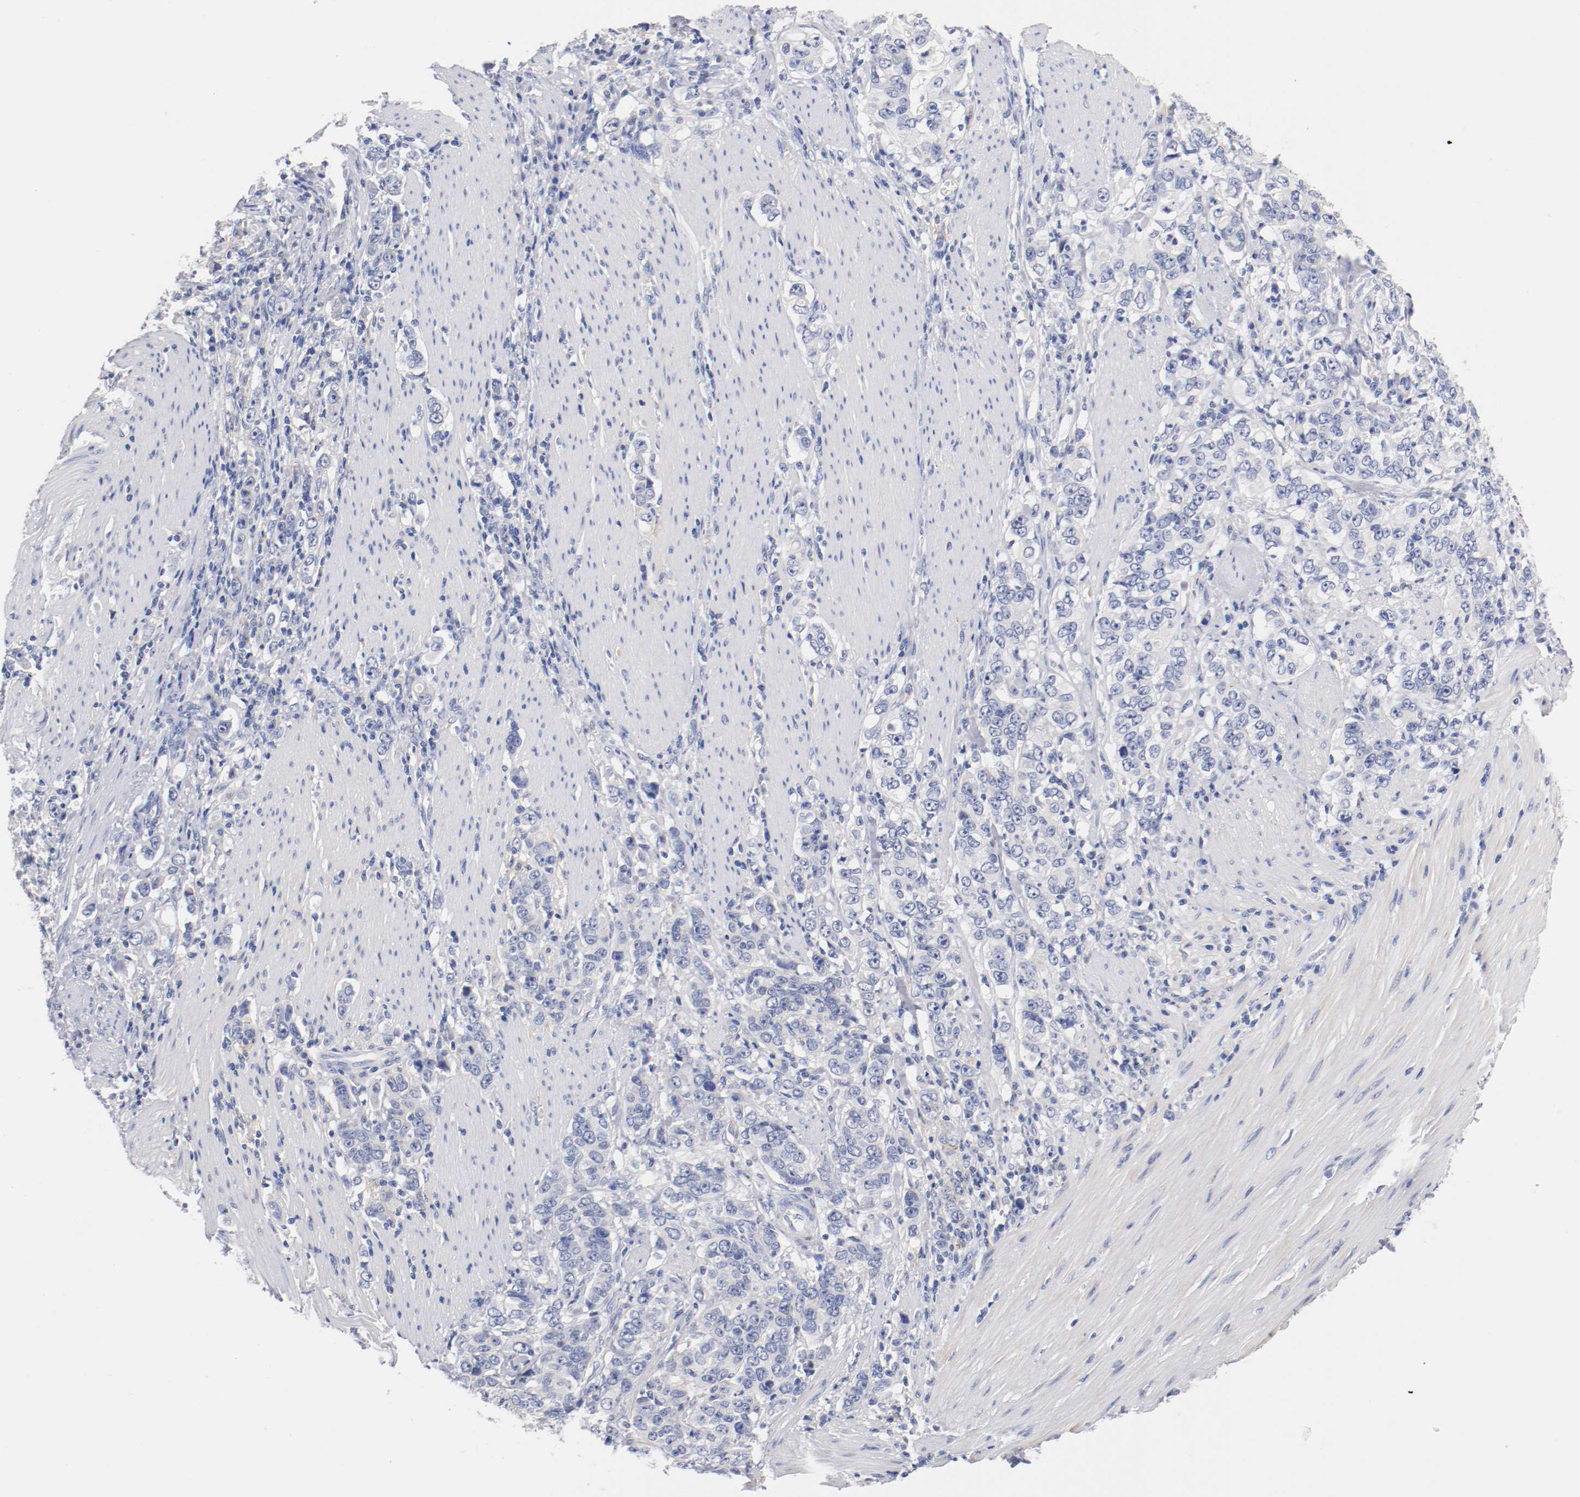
{"staining": {"intensity": "negative", "quantity": "none", "location": "none"}, "tissue": "stomach cancer", "cell_type": "Tumor cells", "image_type": "cancer", "snomed": [{"axis": "morphology", "description": "Adenocarcinoma, NOS"}, {"axis": "topography", "description": "Stomach, lower"}], "caption": "A micrograph of stomach cancer stained for a protein reveals no brown staining in tumor cells.", "gene": "FGFBP1", "patient": {"sex": "female", "age": 72}}